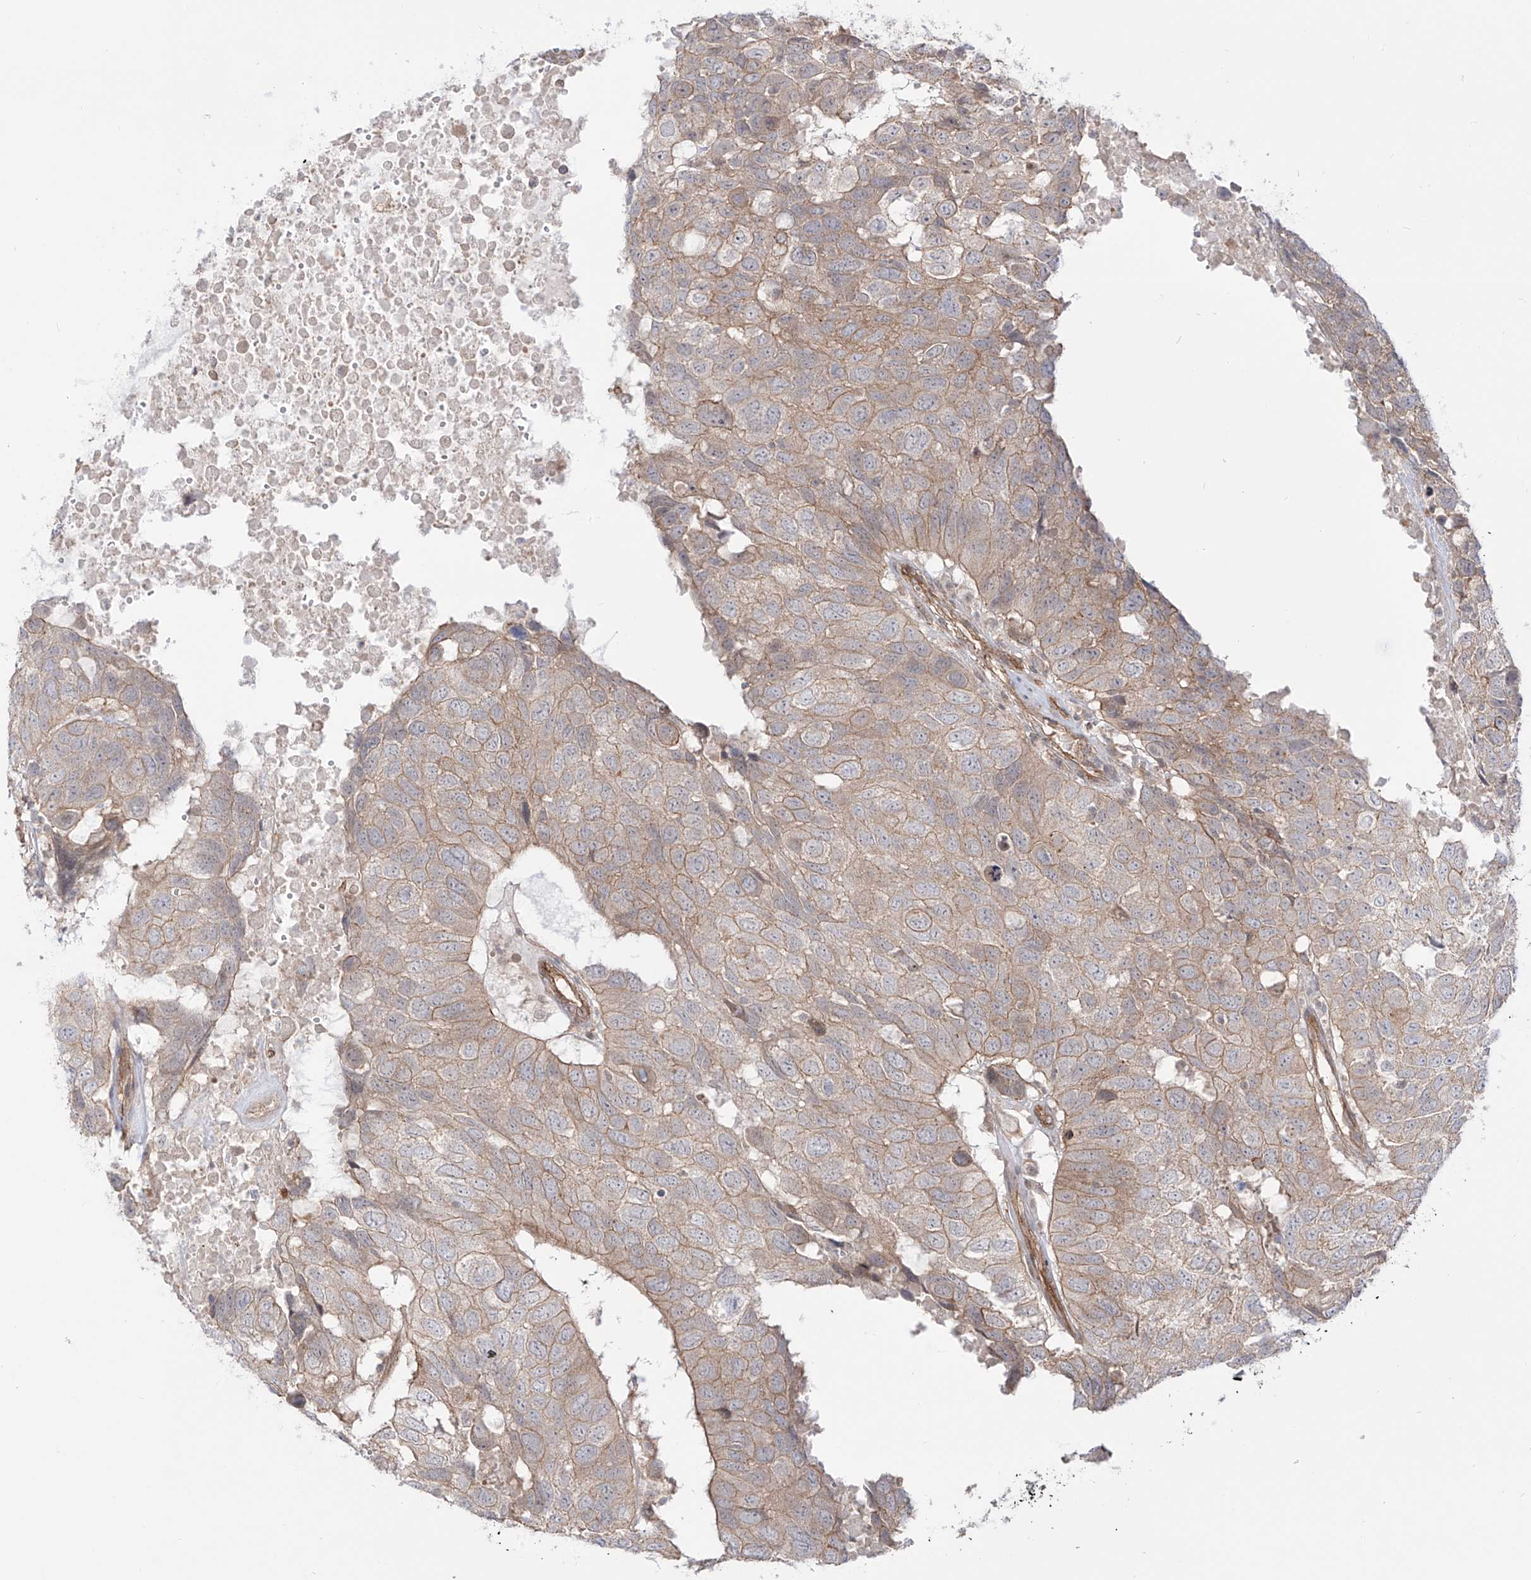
{"staining": {"intensity": "weak", "quantity": "<25%", "location": "cytoplasmic/membranous"}, "tissue": "head and neck cancer", "cell_type": "Tumor cells", "image_type": "cancer", "snomed": [{"axis": "morphology", "description": "Squamous cell carcinoma, NOS"}, {"axis": "topography", "description": "Head-Neck"}], "caption": "A high-resolution micrograph shows immunohistochemistry staining of head and neck squamous cell carcinoma, which shows no significant staining in tumor cells.", "gene": "ZNF180", "patient": {"sex": "male", "age": 66}}